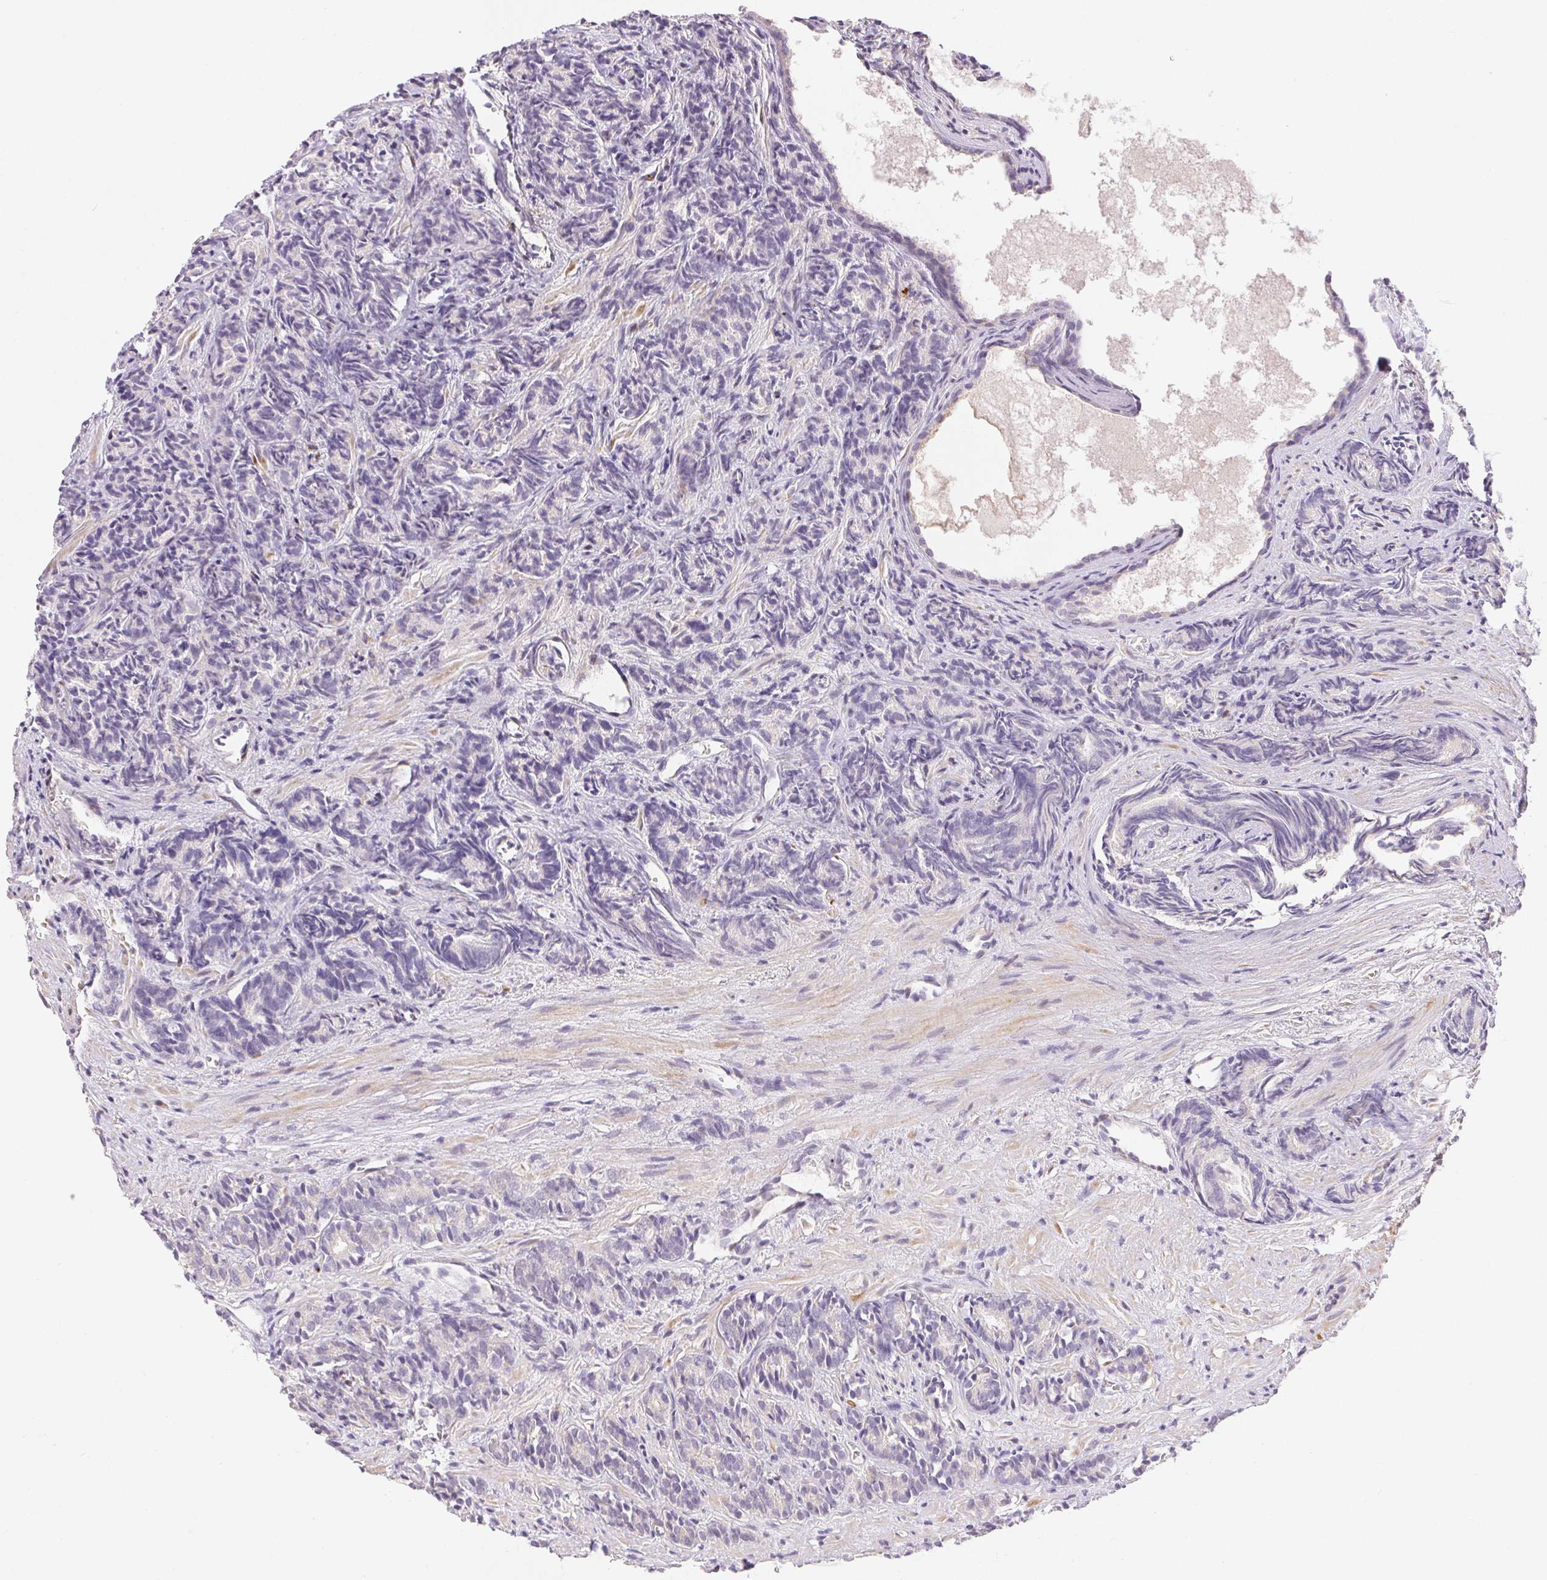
{"staining": {"intensity": "negative", "quantity": "none", "location": "none"}, "tissue": "prostate cancer", "cell_type": "Tumor cells", "image_type": "cancer", "snomed": [{"axis": "morphology", "description": "Adenocarcinoma, High grade"}, {"axis": "topography", "description": "Prostate"}], "caption": "Tumor cells are negative for brown protein staining in prostate cancer.", "gene": "RPGRIP1", "patient": {"sex": "male", "age": 84}}